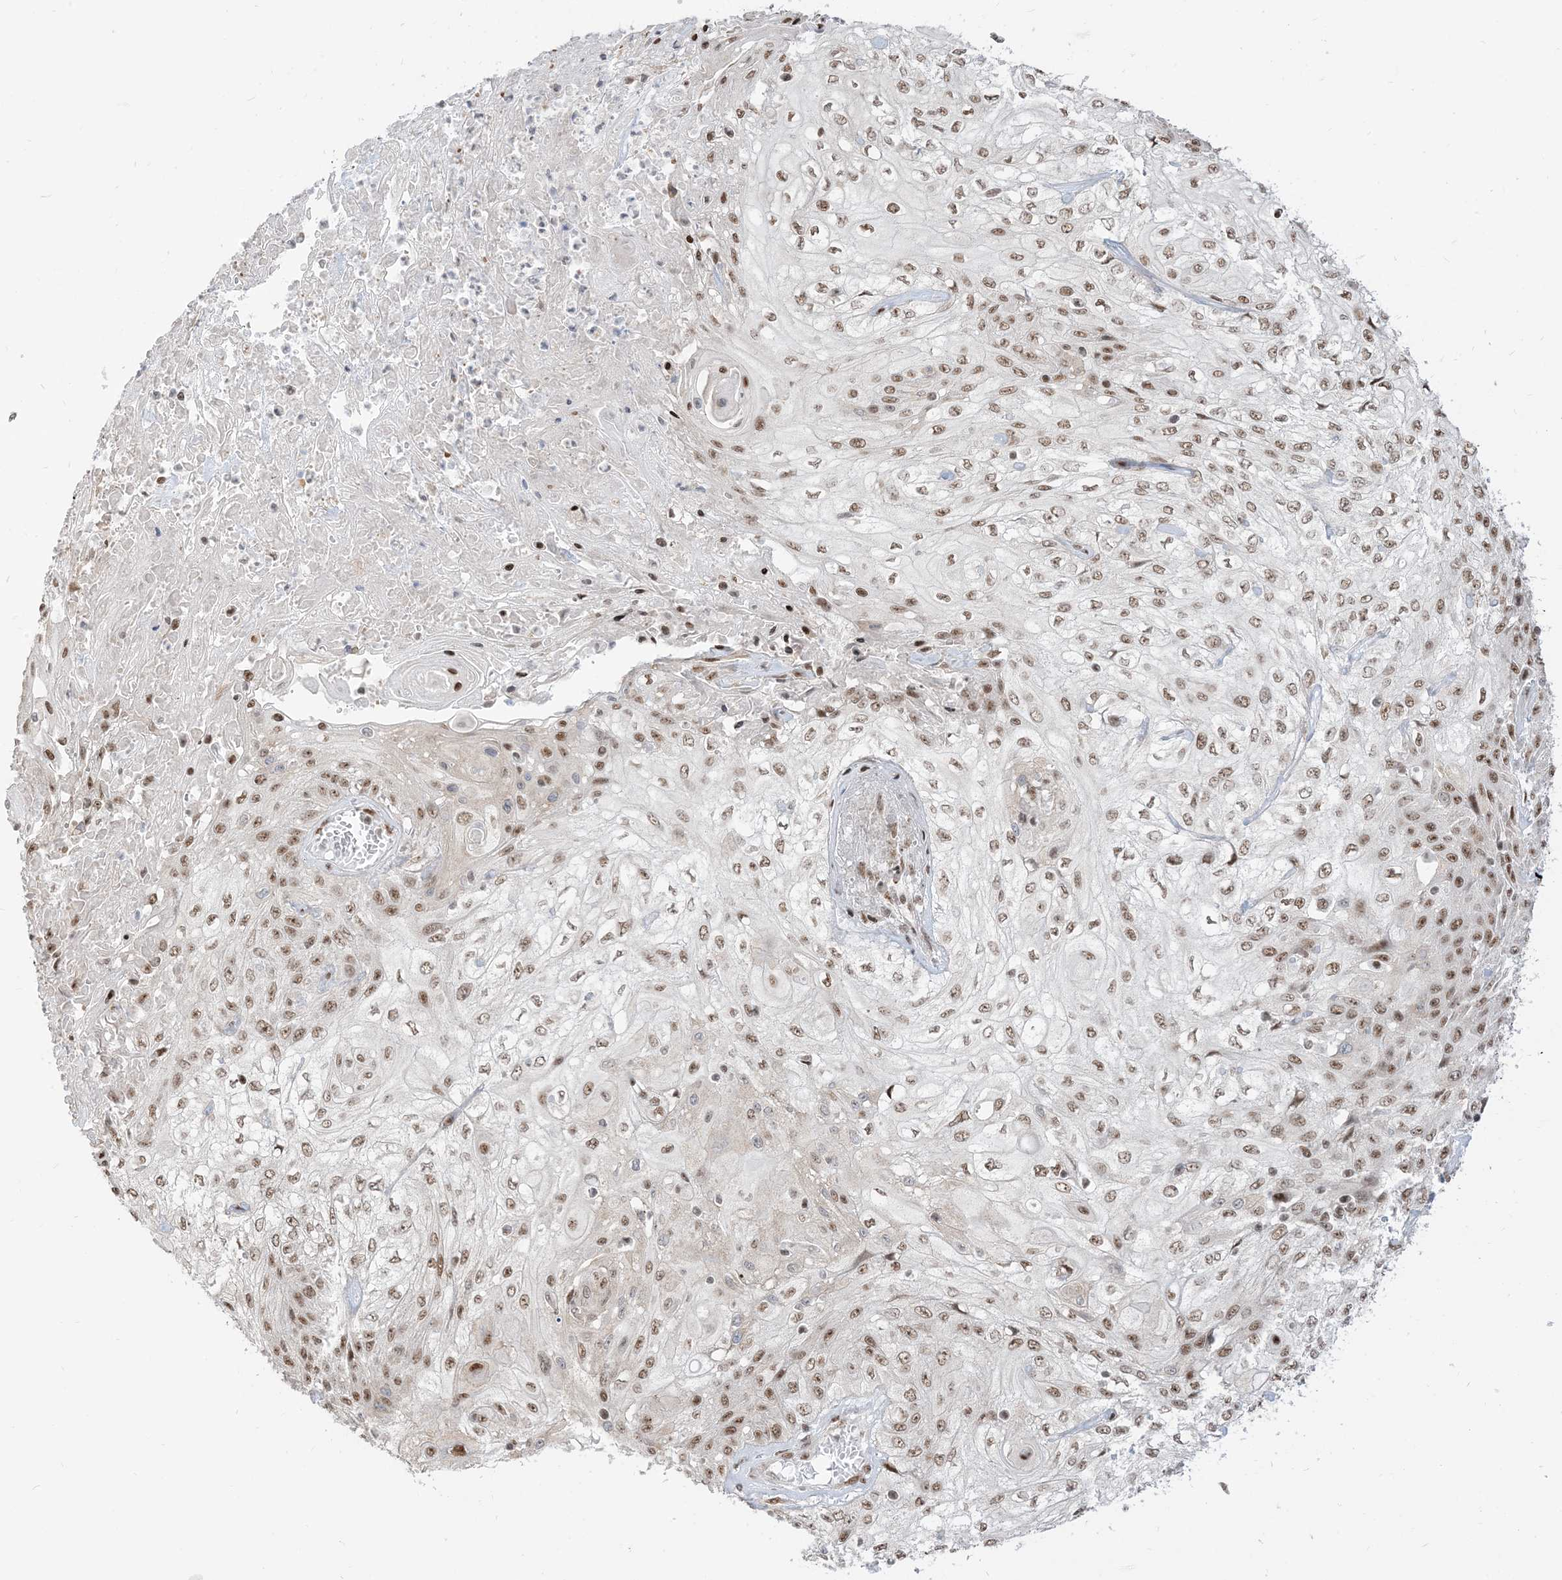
{"staining": {"intensity": "moderate", "quantity": ">75%", "location": "nuclear"}, "tissue": "skin cancer", "cell_type": "Tumor cells", "image_type": "cancer", "snomed": [{"axis": "morphology", "description": "Squamous cell carcinoma, NOS"}, {"axis": "morphology", "description": "Squamous cell carcinoma, metastatic, NOS"}, {"axis": "topography", "description": "Skin"}, {"axis": "topography", "description": "Lymph node"}], "caption": "IHC image of neoplastic tissue: skin cancer stained using IHC demonstrates medium levels of moderate protein expression localized specifically in the nuclear of tumor cells, appearing as a nuclear brown color.", "gene": "ARGLU1", "patient": {"sex": "male", "age": 75}}